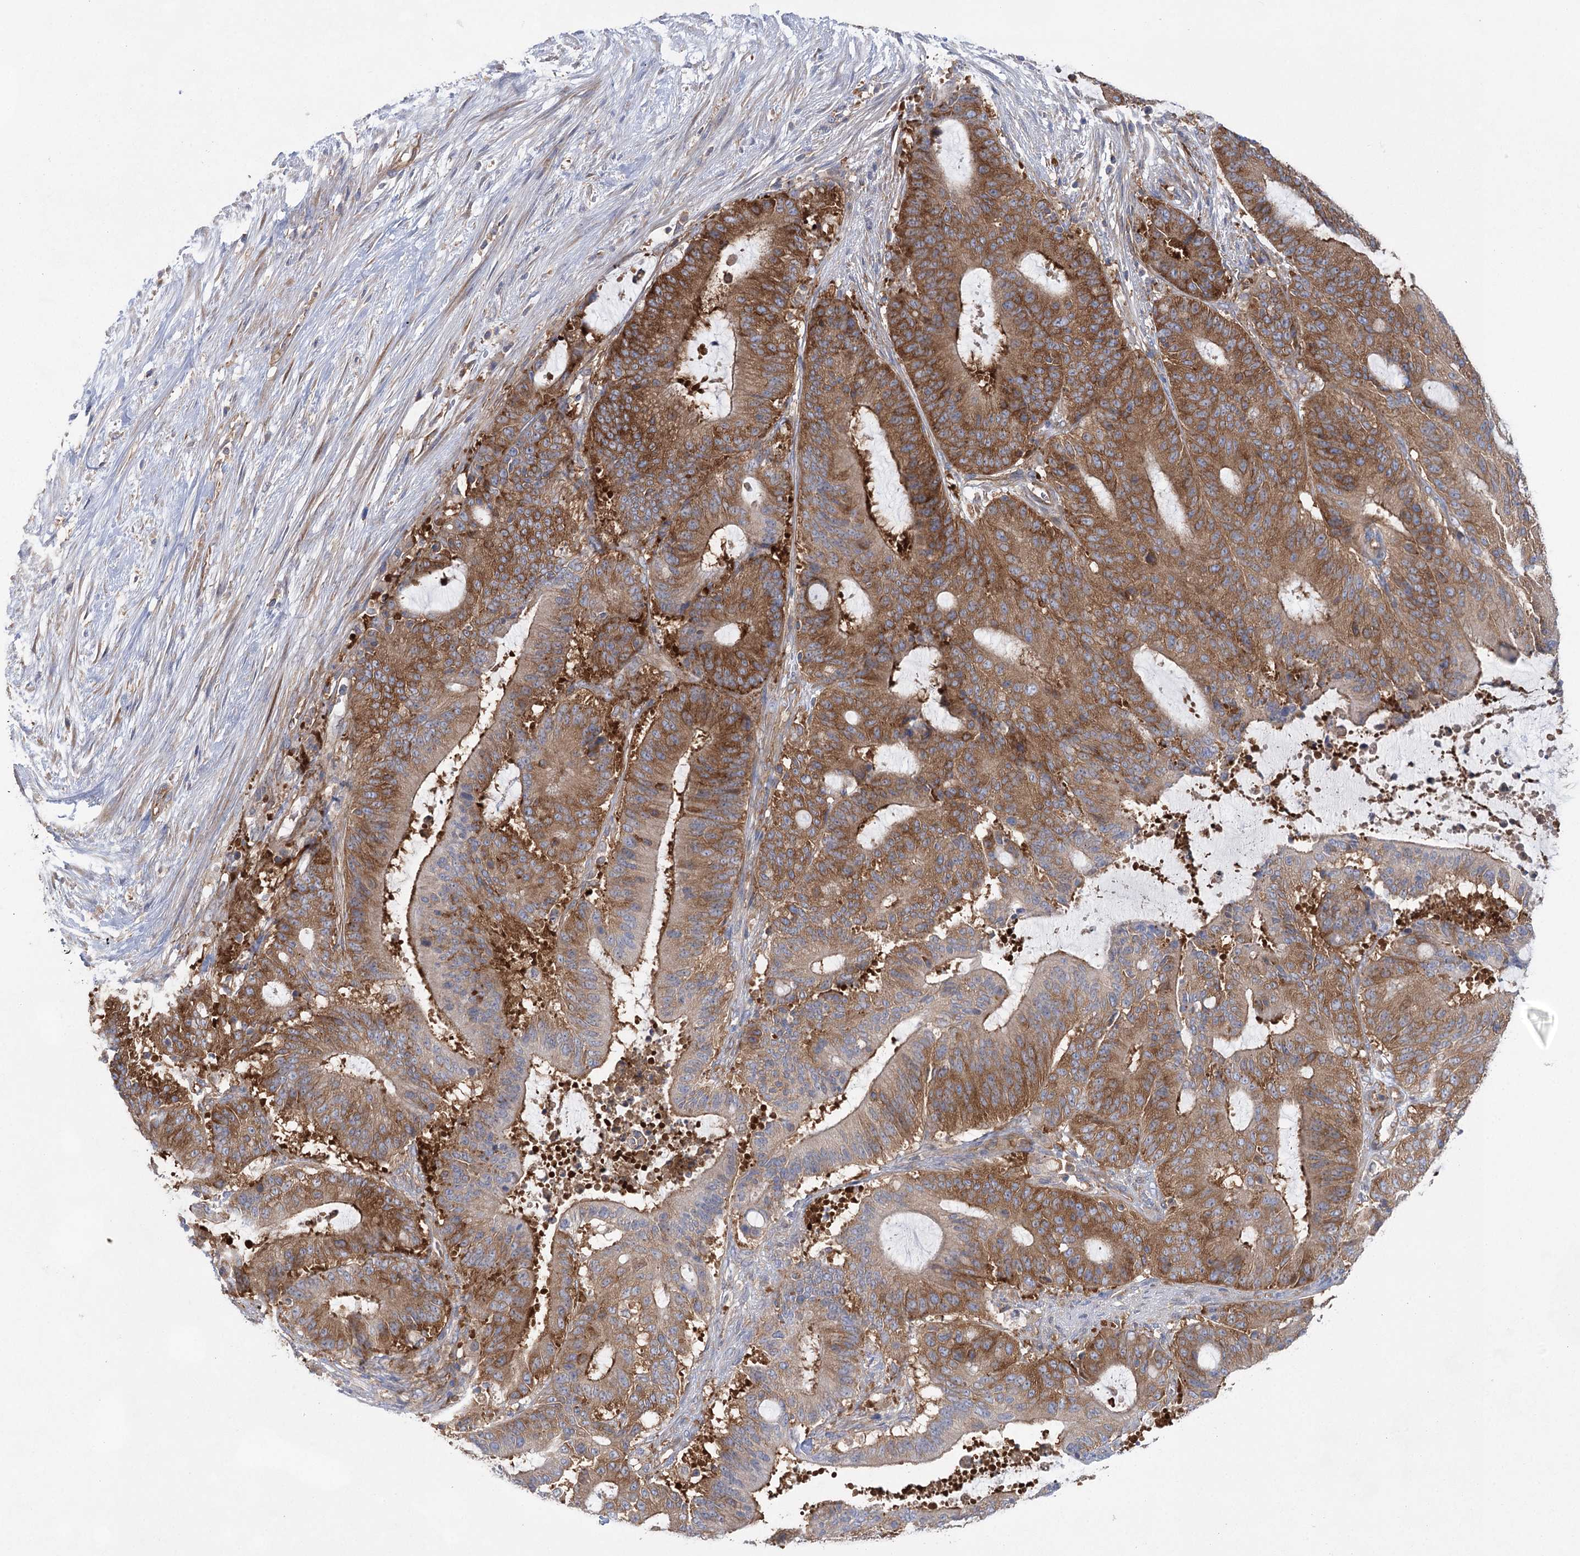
{"staining": {"intensity": "moderate", "quantity": ">75%", "location": "cytoplasmic/membranous"}, "tissue": "liver cancer", "cell_type": "Tumor cells", "image_type": "cancer", "snomed": [{"axis": "morphology", "description": "Normal tissue, NOS"}, {"axis": "morphology", "description": "Cholangiocarcinoma"}, {"axis": "topography", "description": "Liver"}, {"axis": "topography", "description": "Peripheral nerve tissue"}], "caption": "Approximately >75% of tumor cells in cholangiocarcinoma (liver) exhibit moderate cytoplasmic/membranous protein staining as visualized by brown immunohistochemical staining.", "gene": "EIF3A", "patient": {"sex": "female", "age": 73}}